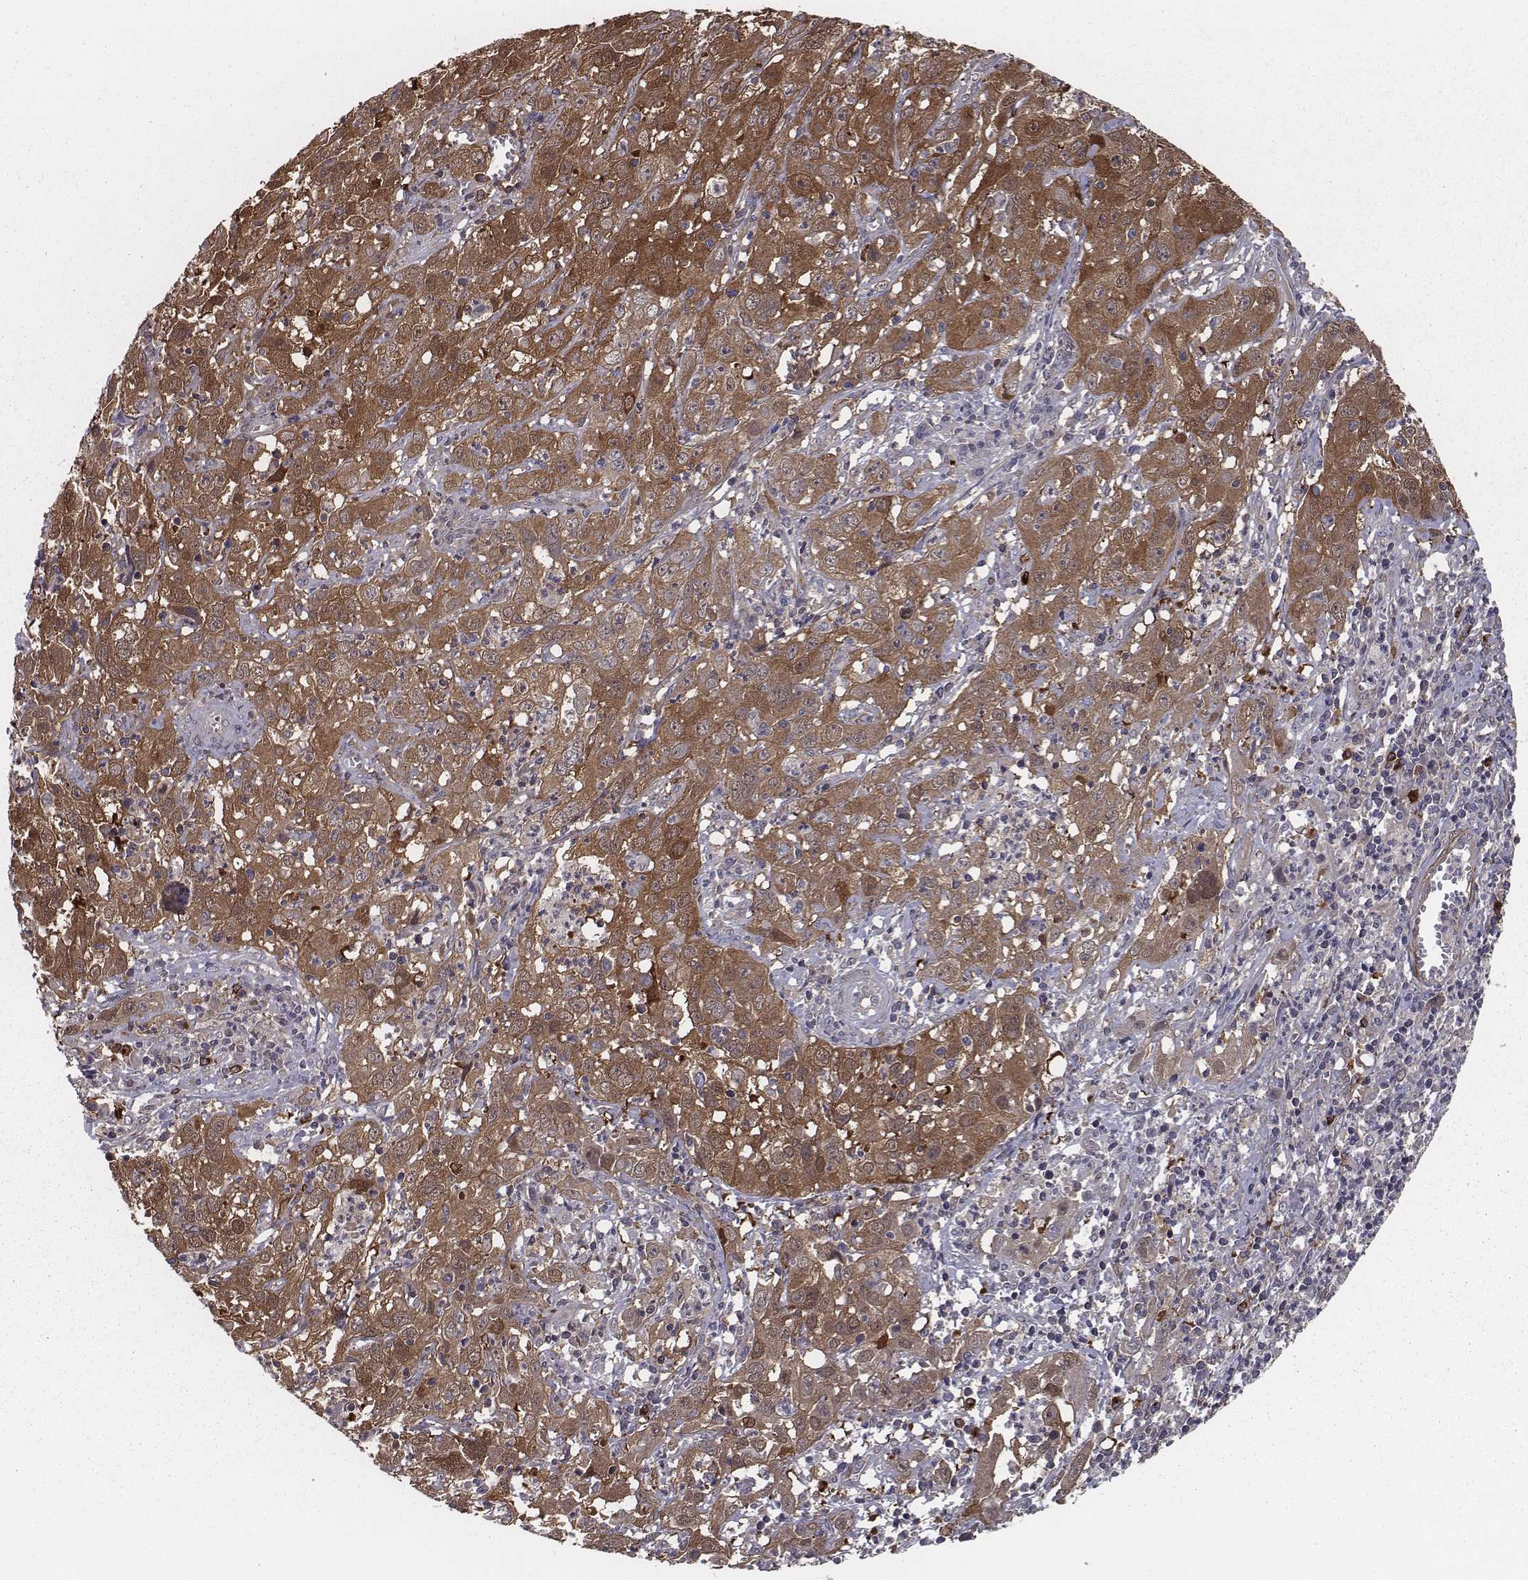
{"staining": {"intensity": "strong", "quantity": ">75%", "location": "cytoplasmic/membranous"}, "tissue": "cervical cancer", "cell_type": "Tumor cells", "image_type": "cancer", "snomed": [{"axis": "morphology", "description": "Squamous cell carcinoma, NOS"}, {"axis": "topography", "description": "Cervix"}], "caption": "Tumor cells show strong cytoplasmic/membranous expression in about >75% of cells in cervical cancer. (brown staining indicates protein expression, while blue staining denotes nuclei).", "gene": "ISYNA1", "patient": {"sex": "female", "age": 32}}